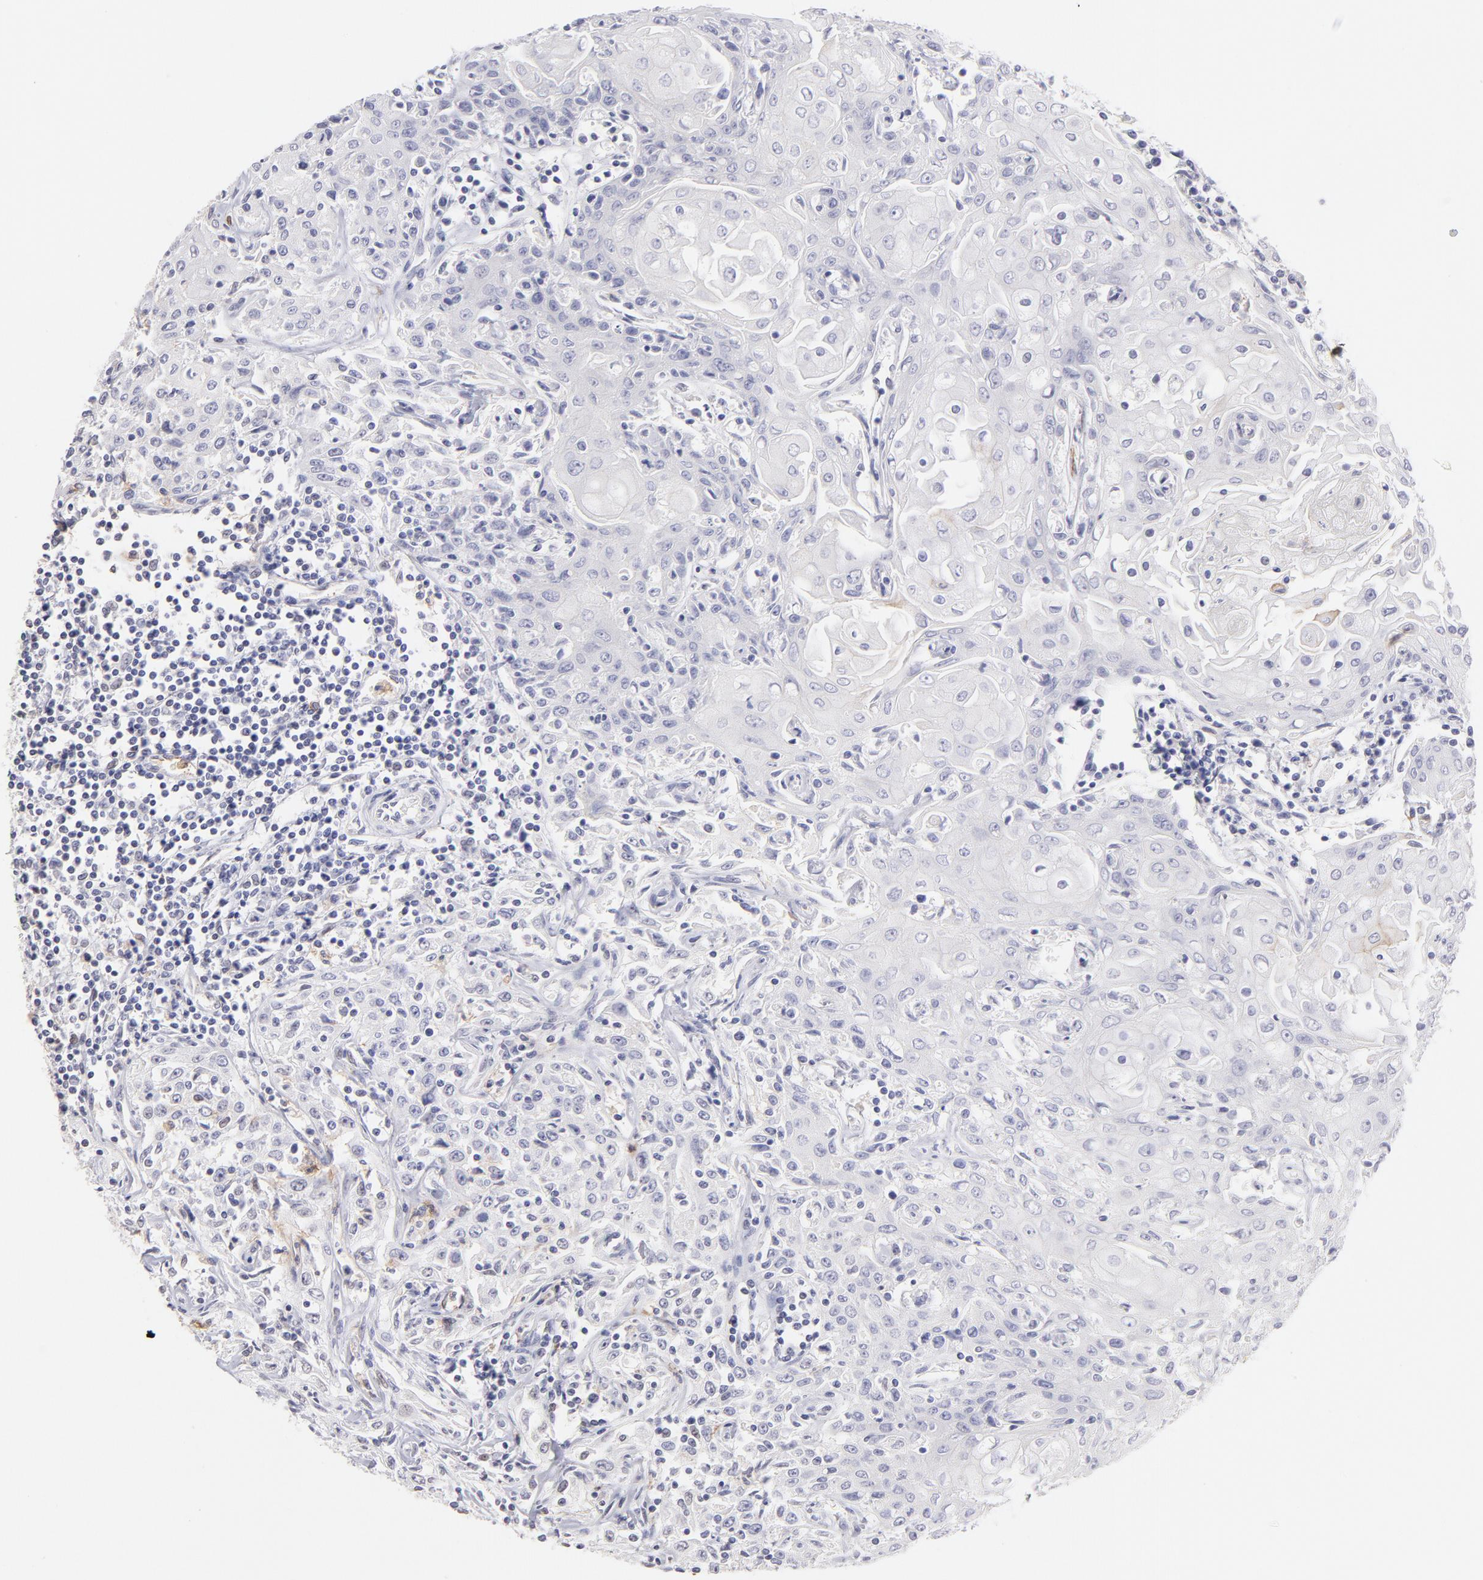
{"staining": {"intensity": "negative", "quantity": "none", "location": "none"}, "tissue": "head and neck cancer", "cell_type": "Tumor cells", "image_type": "cancer", "snomed": [{"axis": "morphology", "description": "Squamous cell carcinoma, NOS"}, {"axis": "topography", "description": "Oral tissue"}, {"axis": "topography", "description": "Head-Neck"}], "caption": "This is a photomicrograph of immunohistochemistry (IHC) staining of head and neck cancer, which shows no expression in tumor cells. (DAB (3,3'-diaminobenzidine) immunohistochemistry with hematoxylin counter stain).", "gene": "LTB4R", "patient": {"sex": "female", "age": 76}}